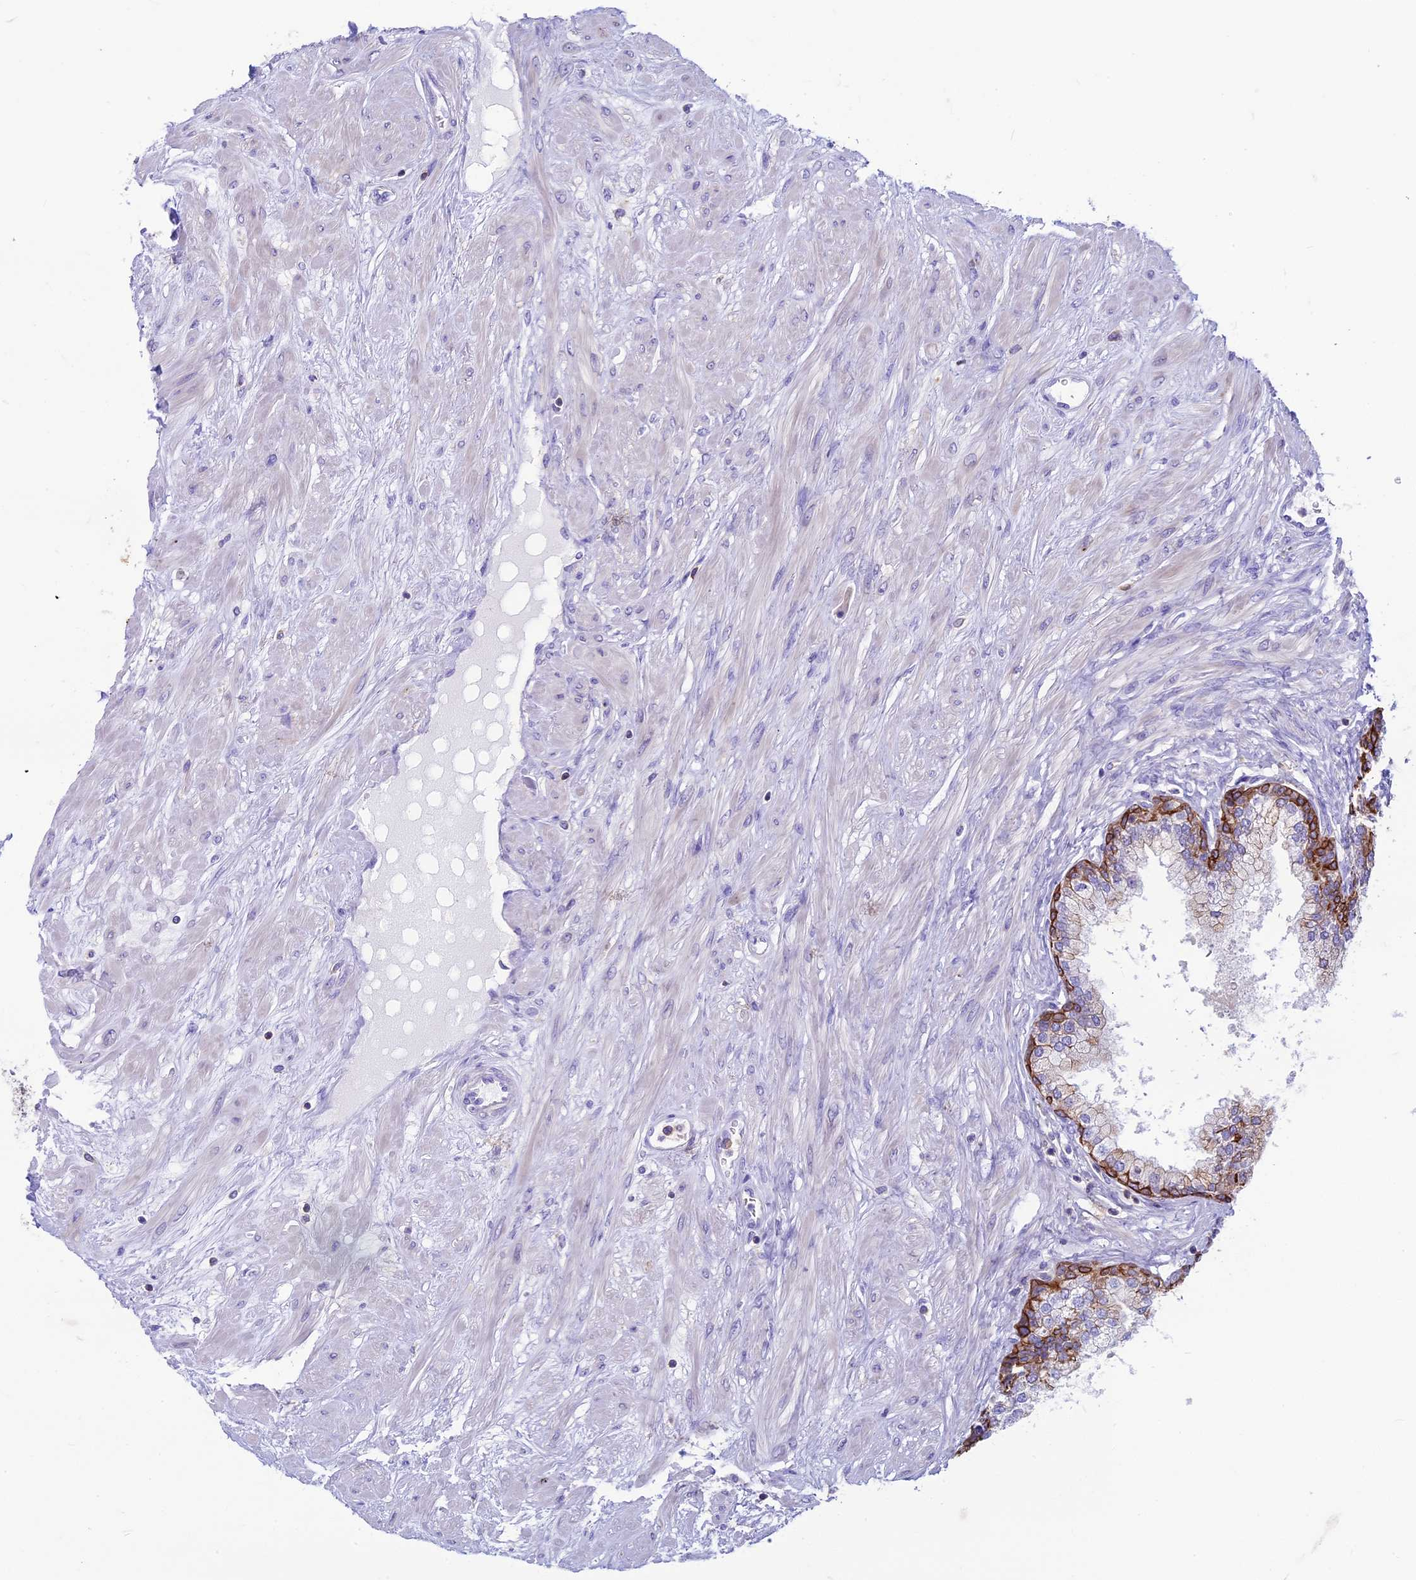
{"staining": {"intensity": "strong", "quantity": "<25%", "location": "cytoplasmic/membranous"}, "tissue": "prostate", "cell_type": "Glandular cells", "image_type": "normal", "snomed": [{"axis": "morphology", "description": "Normal tissue, NOS"}, {"axis": "topography", "description": "Prostate"}], "caption": "Immunohistochemistry image of normal prostate: prostate stained using IHC shows medium levels of strong protein expression localized specifically in the cytoplasmic/membranous of glandular cells, appearing as a cytoplasmic/membranous brown color.", "gene": "CDAN1", "patient": {"sex": "male", "age": 60}}